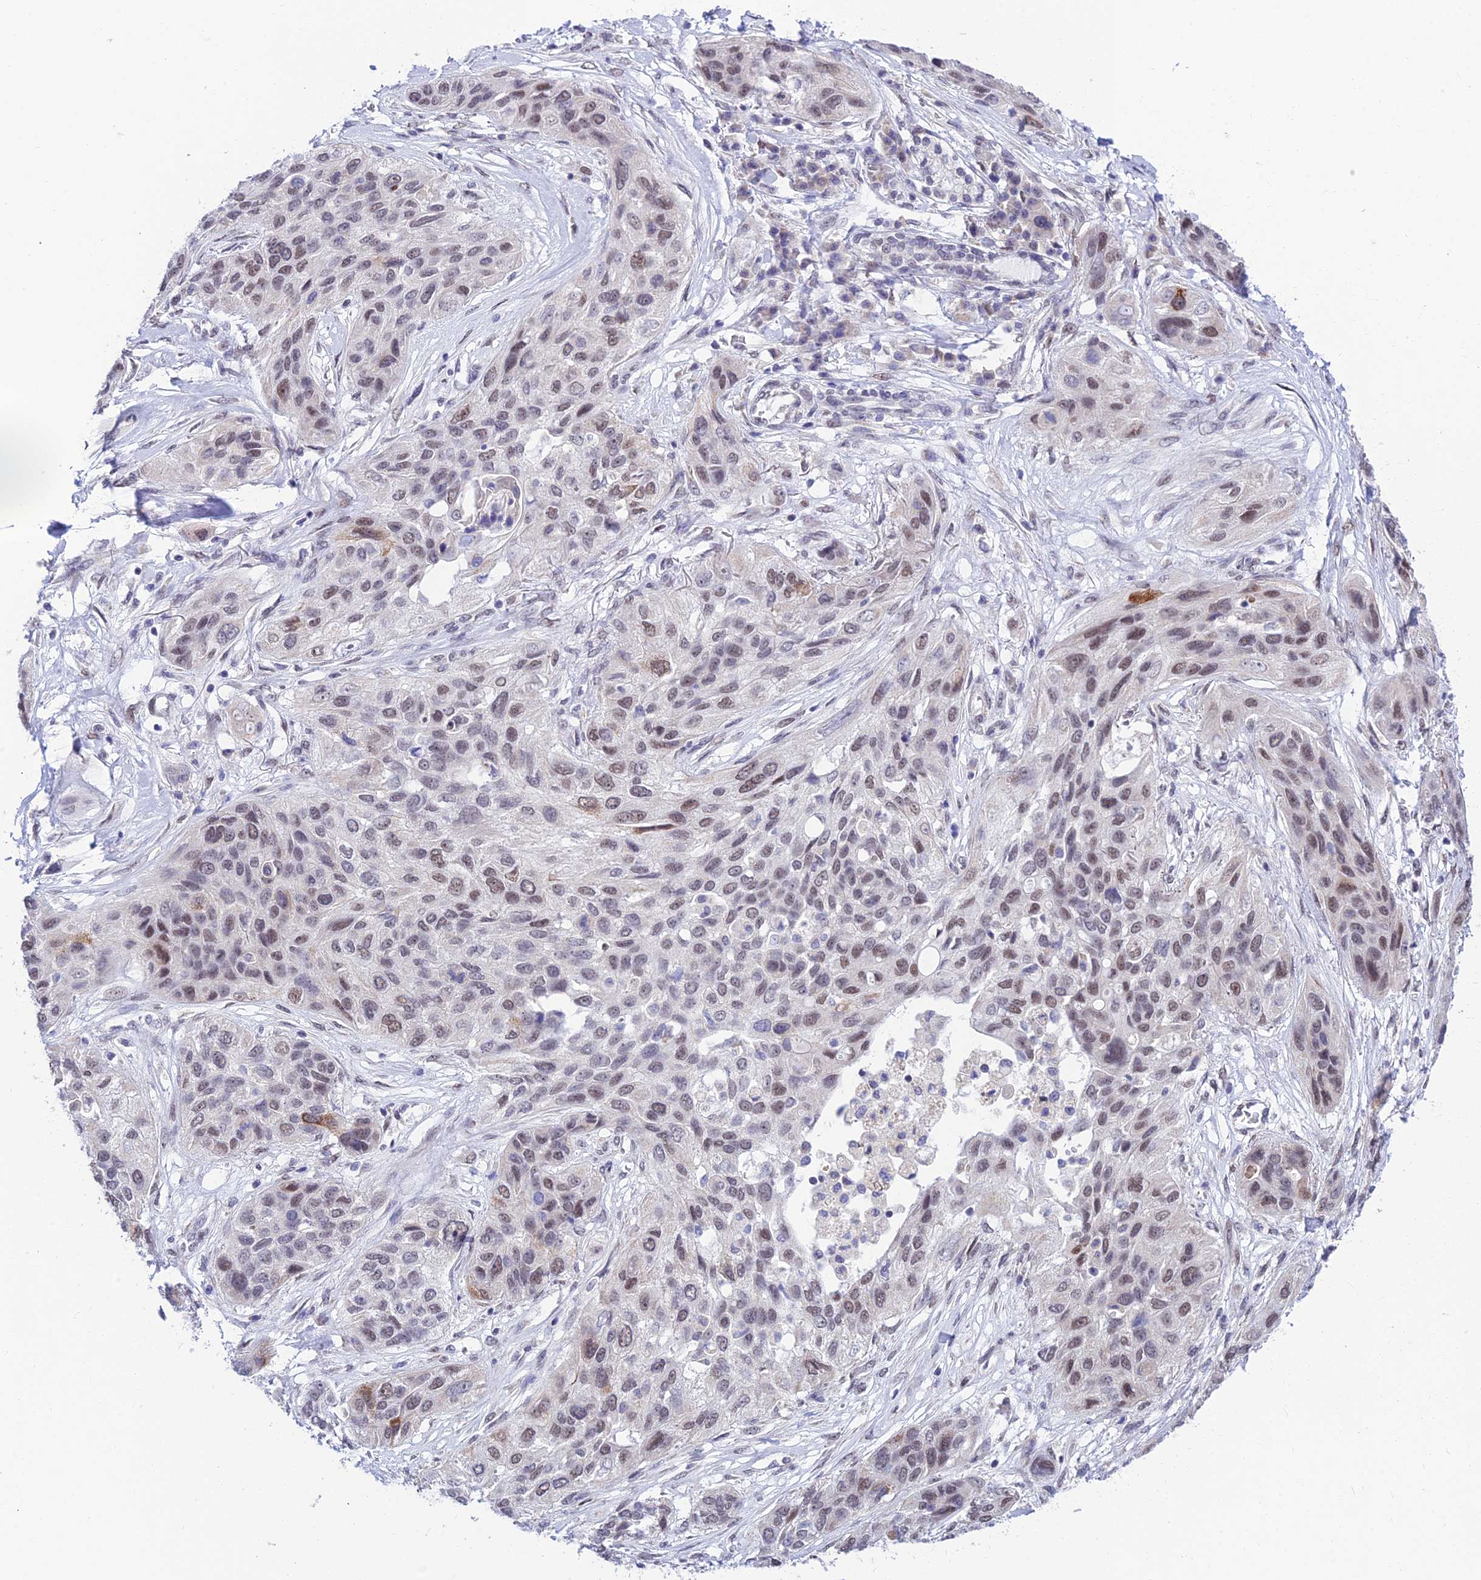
{"staining": {"intensity": "weak", "quantity": "25%-75%", "location": "nuclear"}, "tissue": "lung cancer", "cell_type": "Tumor cells", "image_type": "cancer", "snomed": [{"axis": "morphology", "description": "Squamous cell carcinoma, NOS"}, {"axis": "topography", "description": "Lung"}], "caption": "Immunohistochemistry (IHC) histopathology image of human squamous cell carcinoma (lung) stained for a protein (brown), which shows low levels of weak nuclear expression in approximately 25%-75% of tumor cells.", "gene": "C2orf49", "patient": {"sex": "female", "age": 70}}